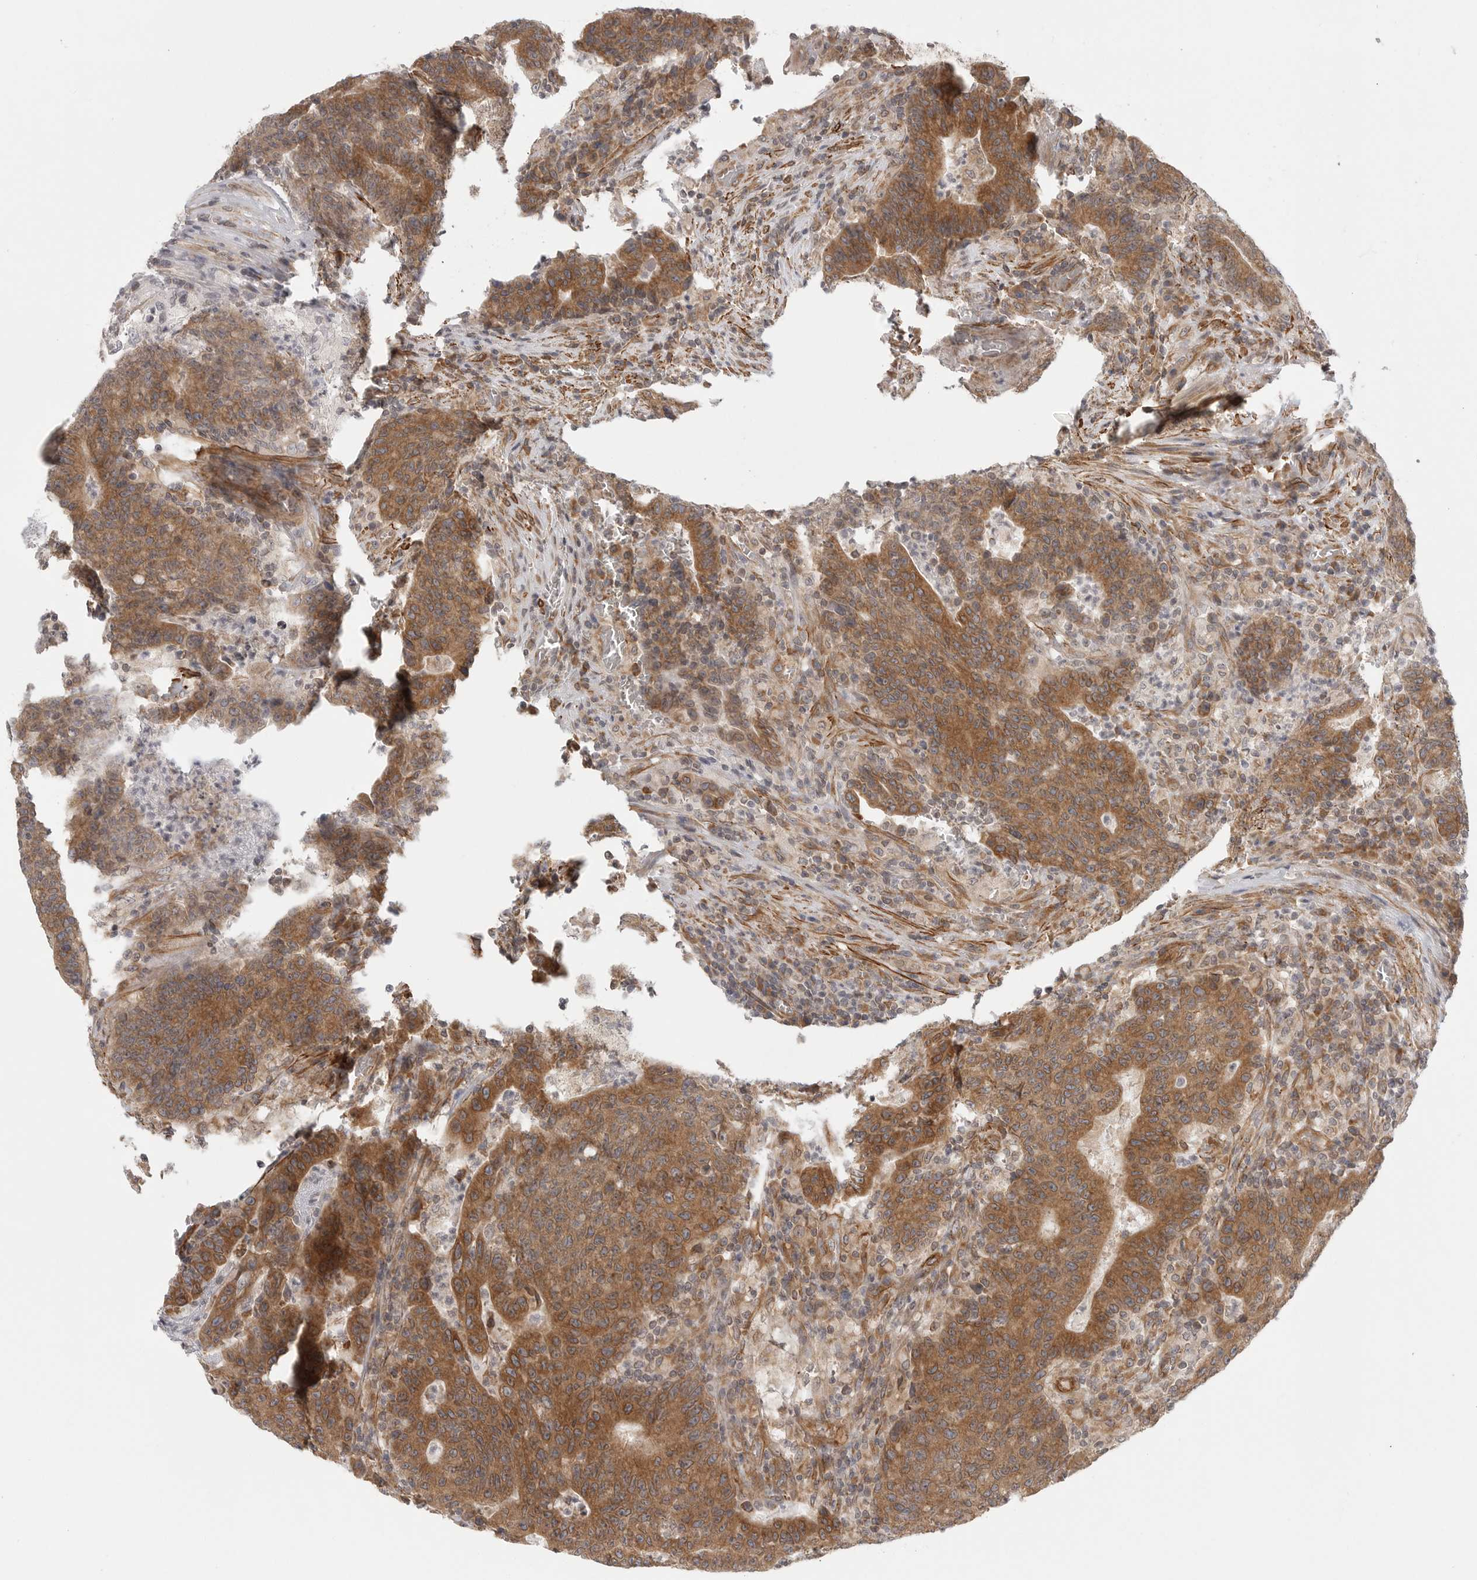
{"staining": {"intensity": "moderate", "quantity": ">75%", "location": "cytoplasmic/membranous"}, "tissue": "colorectal cancer", "cell_type": "Tumor cells", "image_type": "cancer", "snomed": [{"axis": "morphology", "description": "Adenocarcinoma, NOS"}, {"axis": "topography", "description": "Colon"}], "caption": "Protein expression analysis of human adenocarcinoma (colorectal) reveals moderate cytoplasmic/membranous staining in about >75% of tumor cells.", "gene": "CERS2", "patient": {"sex": "female", "age": 75}}